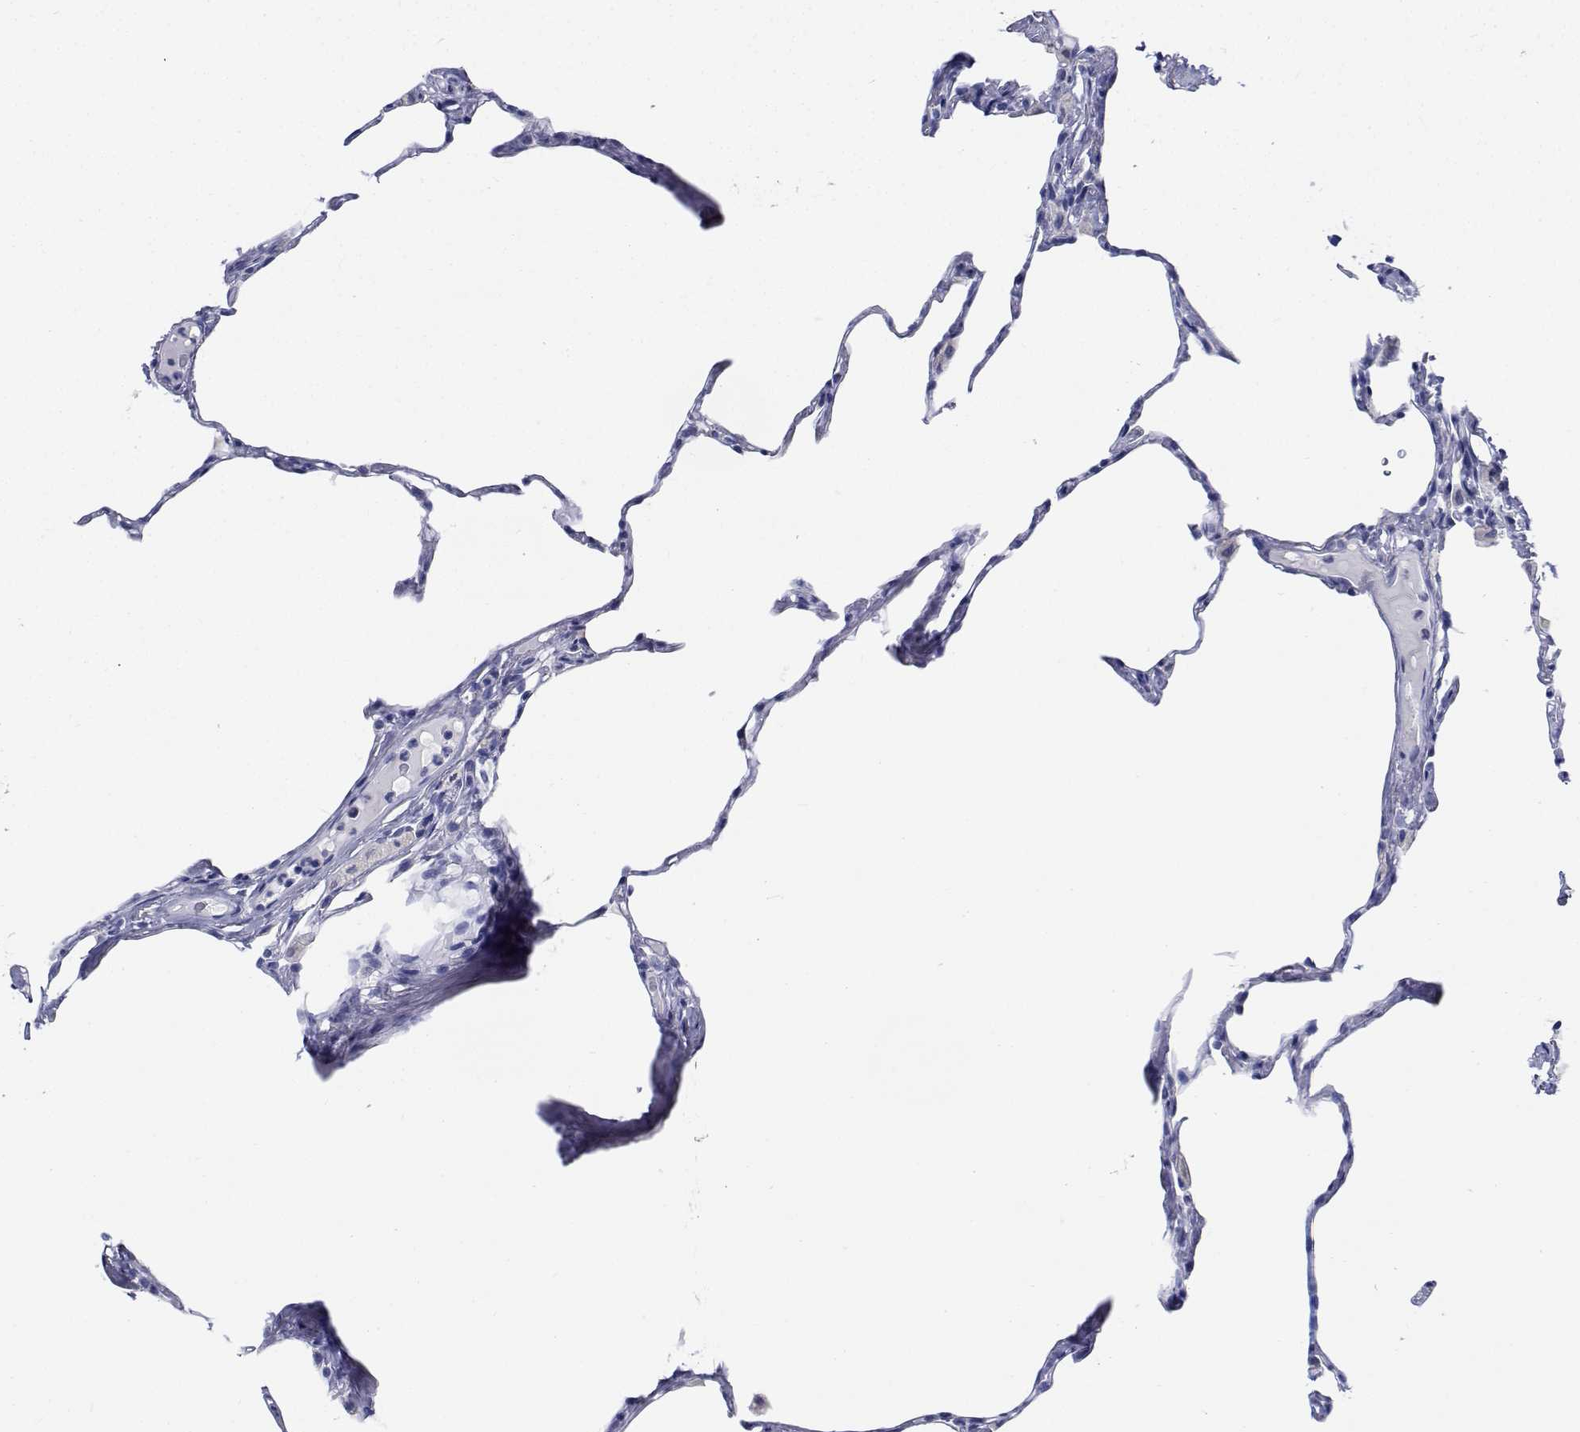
{"staining": {"intensity": "negative", "quantity": "none", "location": "none"}, "tissue": "lung", "cell_type": "Alveolar cells", "image_type": "normal", "snomed": [{"axis": "morphology", "description": "Normal tissue, NOS"}, {"axis": "topography", "description": "Lung"}], "caption": "The image shows no significant staining in alveolar cells of lung. The staining is performed using DAB (3,3'-diaminobenzidine) brown chromogen with nuclei counter-stained in using hematoxylin.", "gene": "CDHR3", "patient": {"sex": "male", "age": 65}}